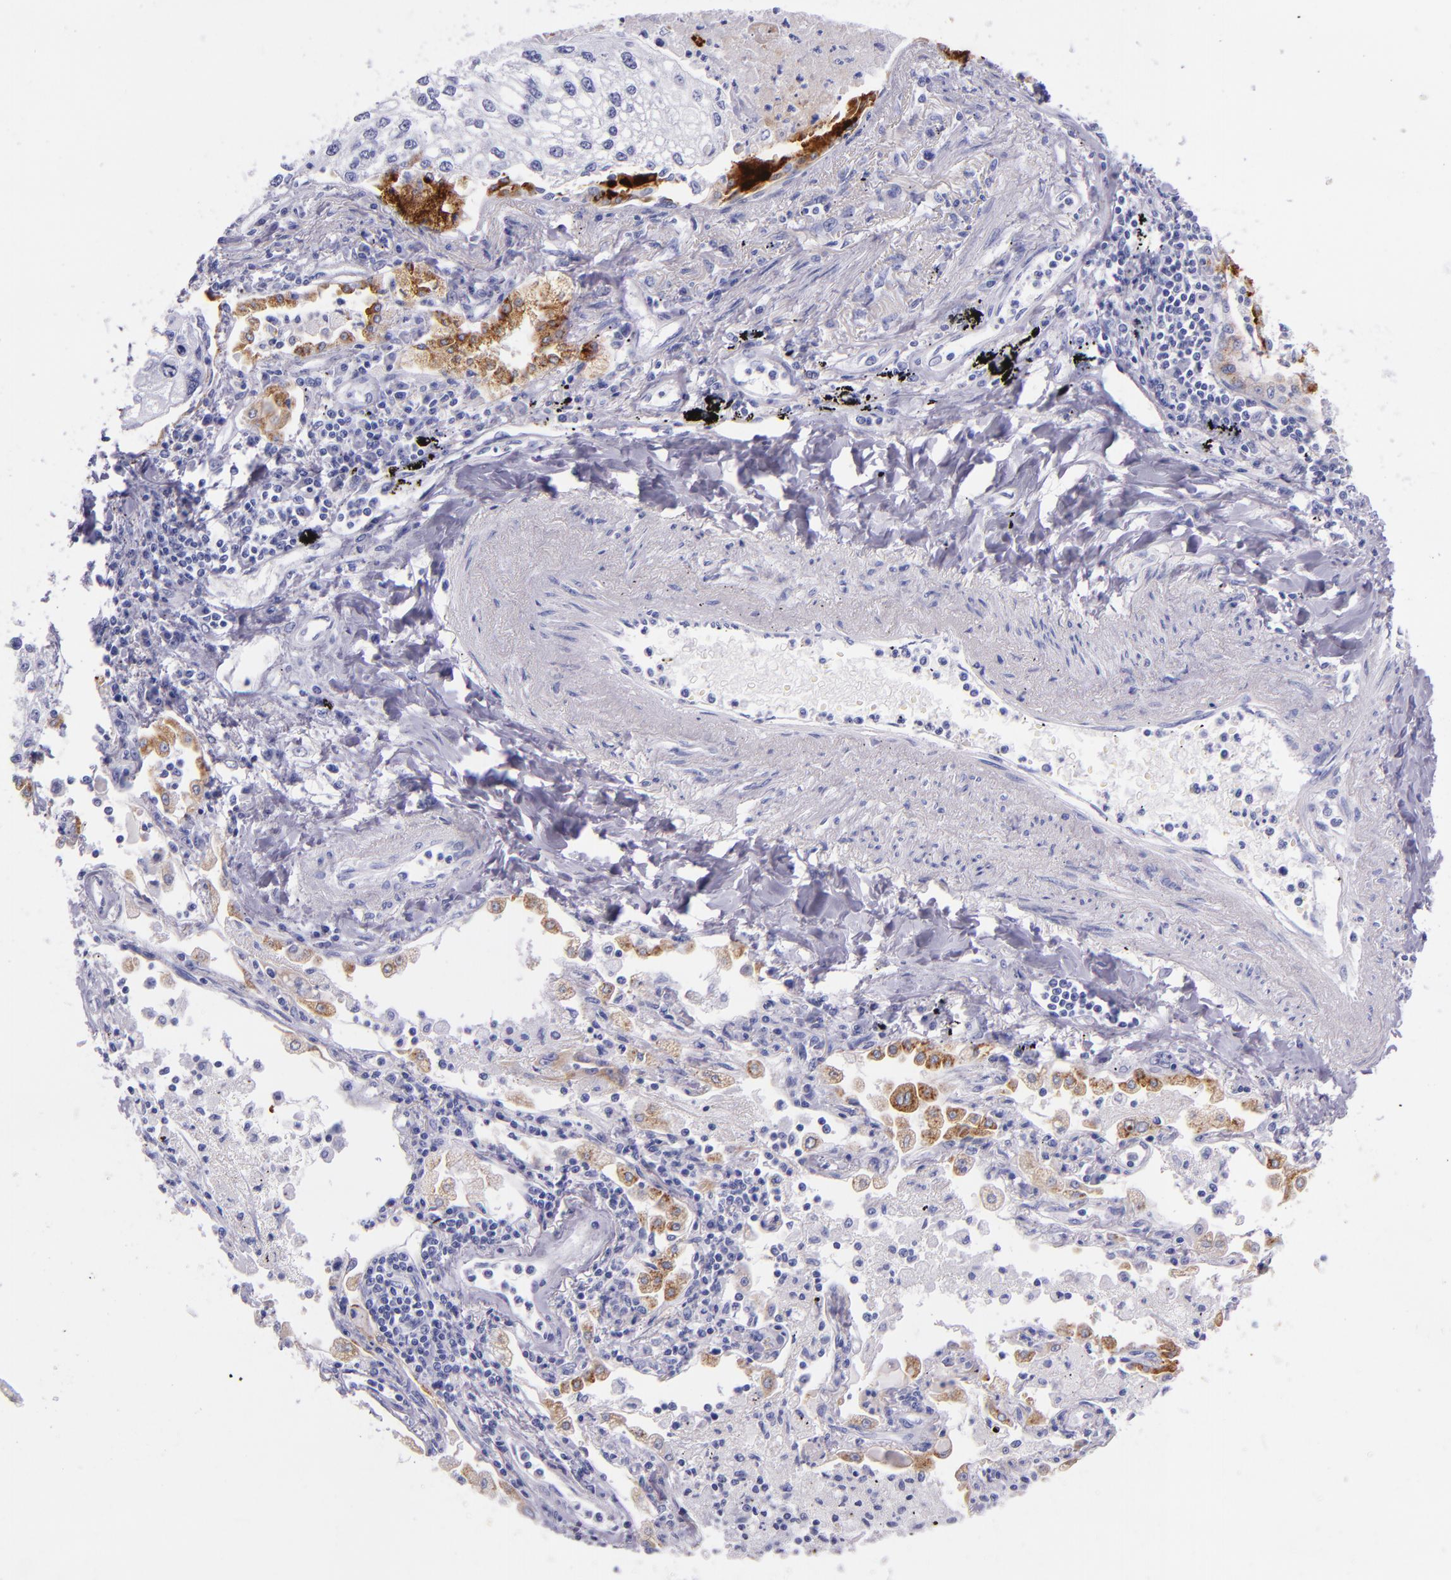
{"staining": {"intensity": "negative", "quantity": "none", "location": "none"}, "tissue": "lung cancer", "cell_type": "Tumor cells", "image_type": "cancer", "snomed": [{"axis": "morphology", "description": "Squamous cell carcinoma, NOS"}, {"axis": "topography", "description": "Lung"}], "caption": "Squamous cell carcinoma (lung) was stained to show a protein in brown. There is no significant positivity in tumor cells.", "gene": "SFTPB", "patient": {"sex": "male", "age": 75}}